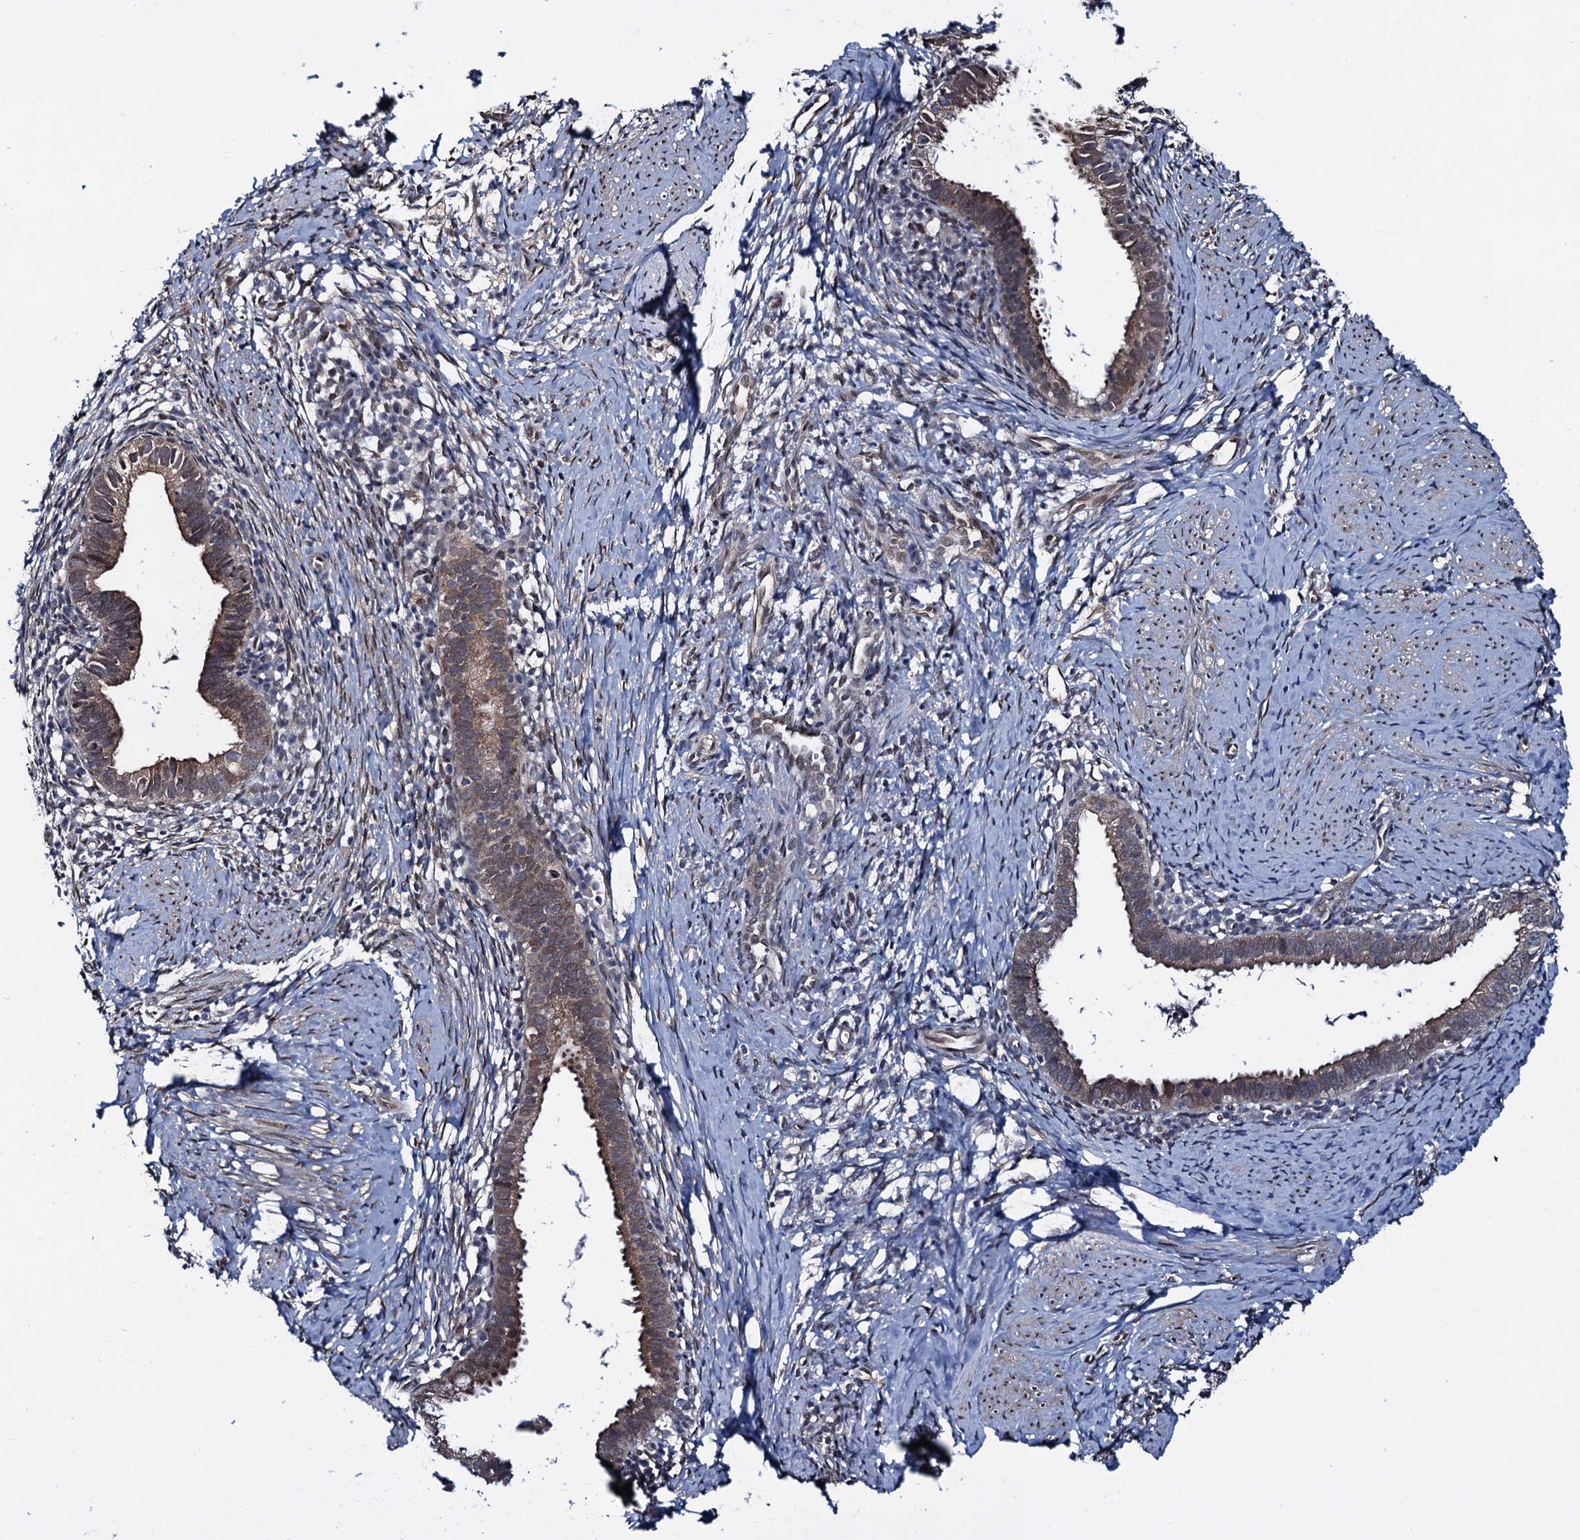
{"staining": {"intensity": "weak", "quantity": ">75%", "location": "cytoplasmic/membranous"}, "tissue": "cervical cancer", "cell_type": "Tumor cells", "image_type": "cancer", "snomed": [{"axis": "morphology", "description": "Adenocarcinoma, NOS"}, {"axis": "topography", "description": "Cervix"}], "caption": "The immunohistochemical stain labels weak cytoplasmic/membranous positivity in tumor cells of adenocarcinoma (cervical) tissue.", "gene": "EVX2", "patient": {"sex": "female", "age": 36}}